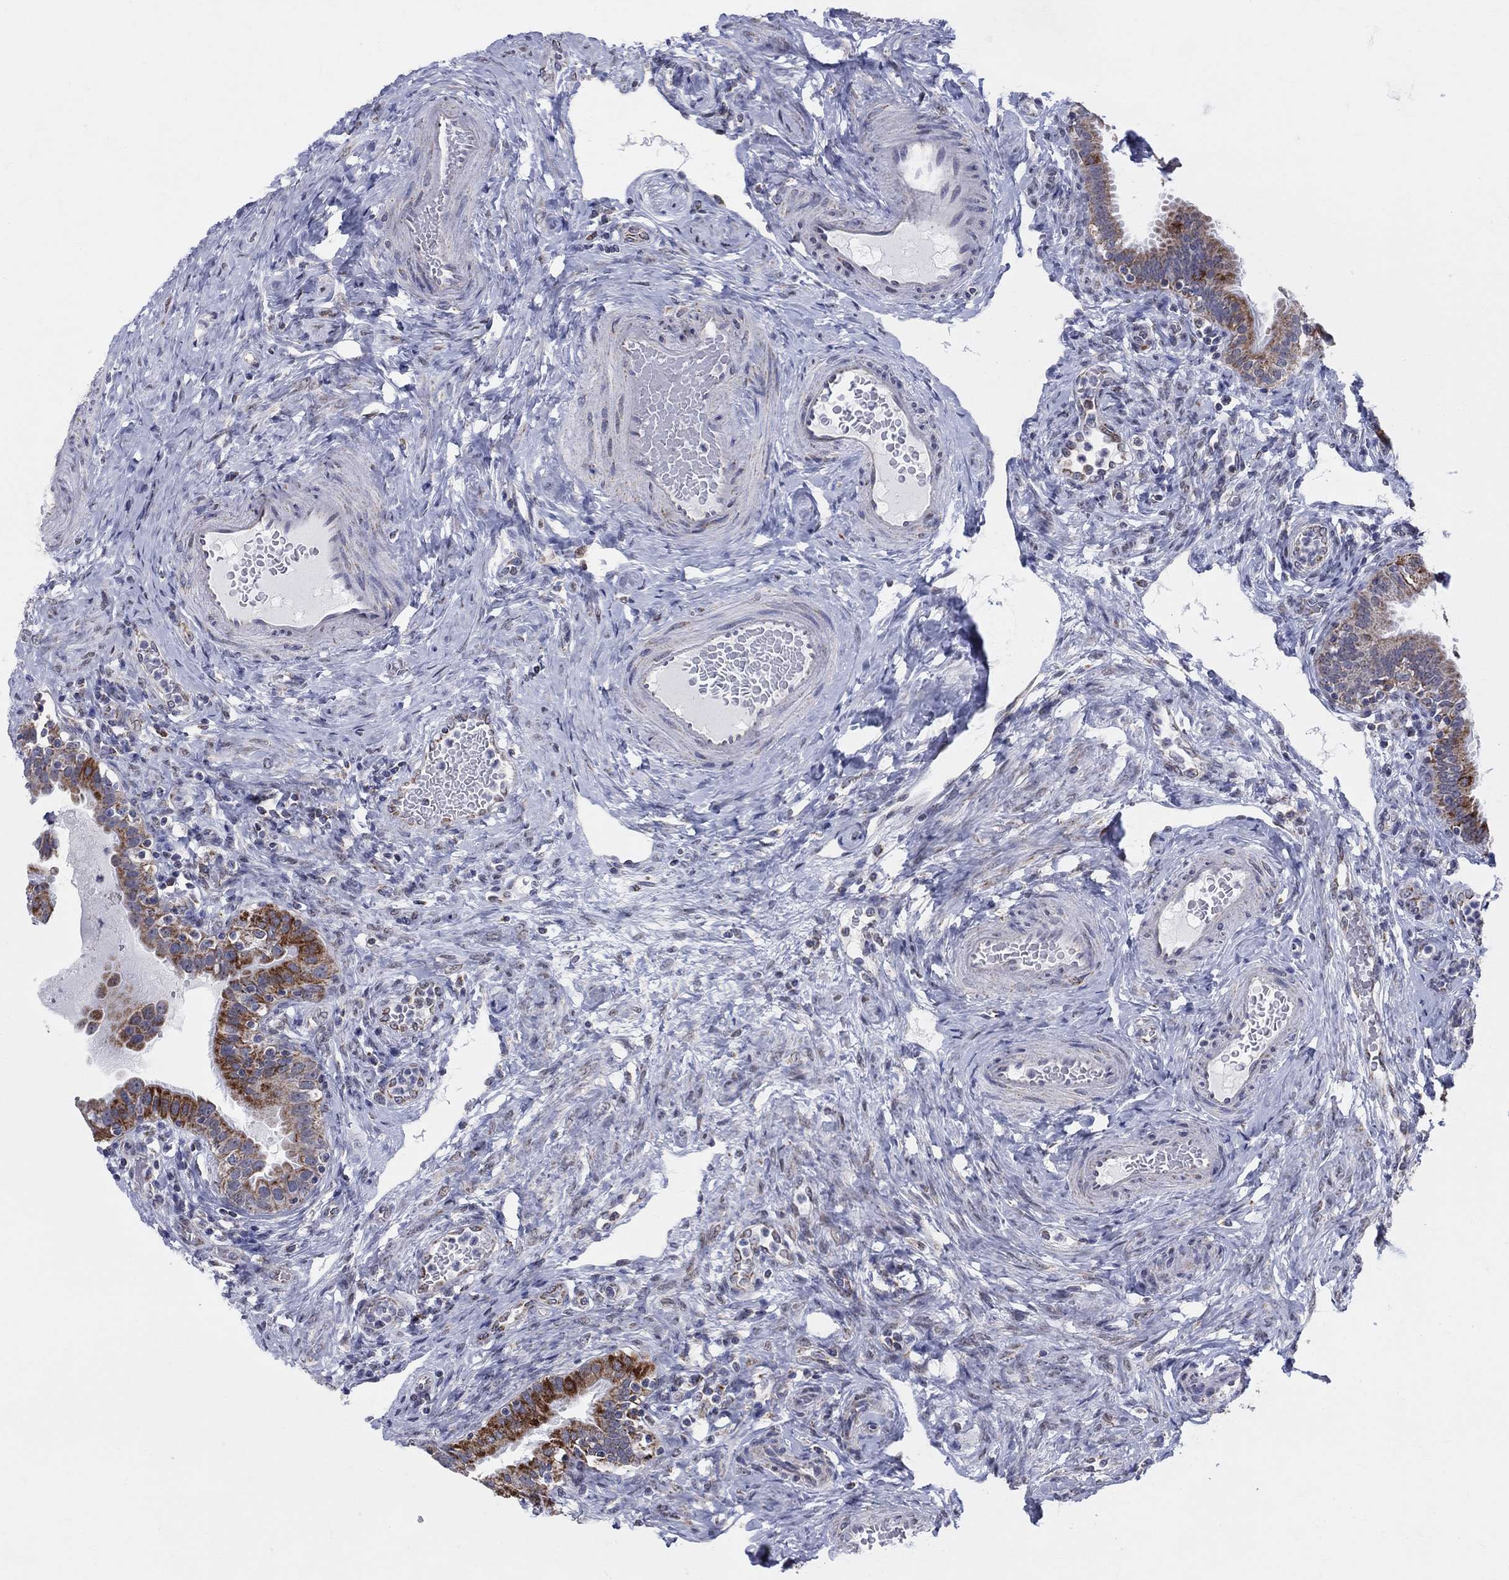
{"staining": {"intensity": "strong", "quantity": "<25%", "location": "cytoplasmic/membranous"}, "tissue": "fallopian tube", "cell_type": "Glandular cells", "image_type": "normal", "snomed": [{"axis": "morphology", "description": "Normal tissue, NOS"}, {"axis": "topography", "description": "Fallopian tube"}, {"axis": "topography", "description": "Ovary"}], "caption": "Protein staining demonstrates strong cytoplasmic/membranous positivity in approximately <25% of glandular cells in benign fallopian tube.", "gene": "KISS1R", "patient": {"sex": "female", "age": 41}}